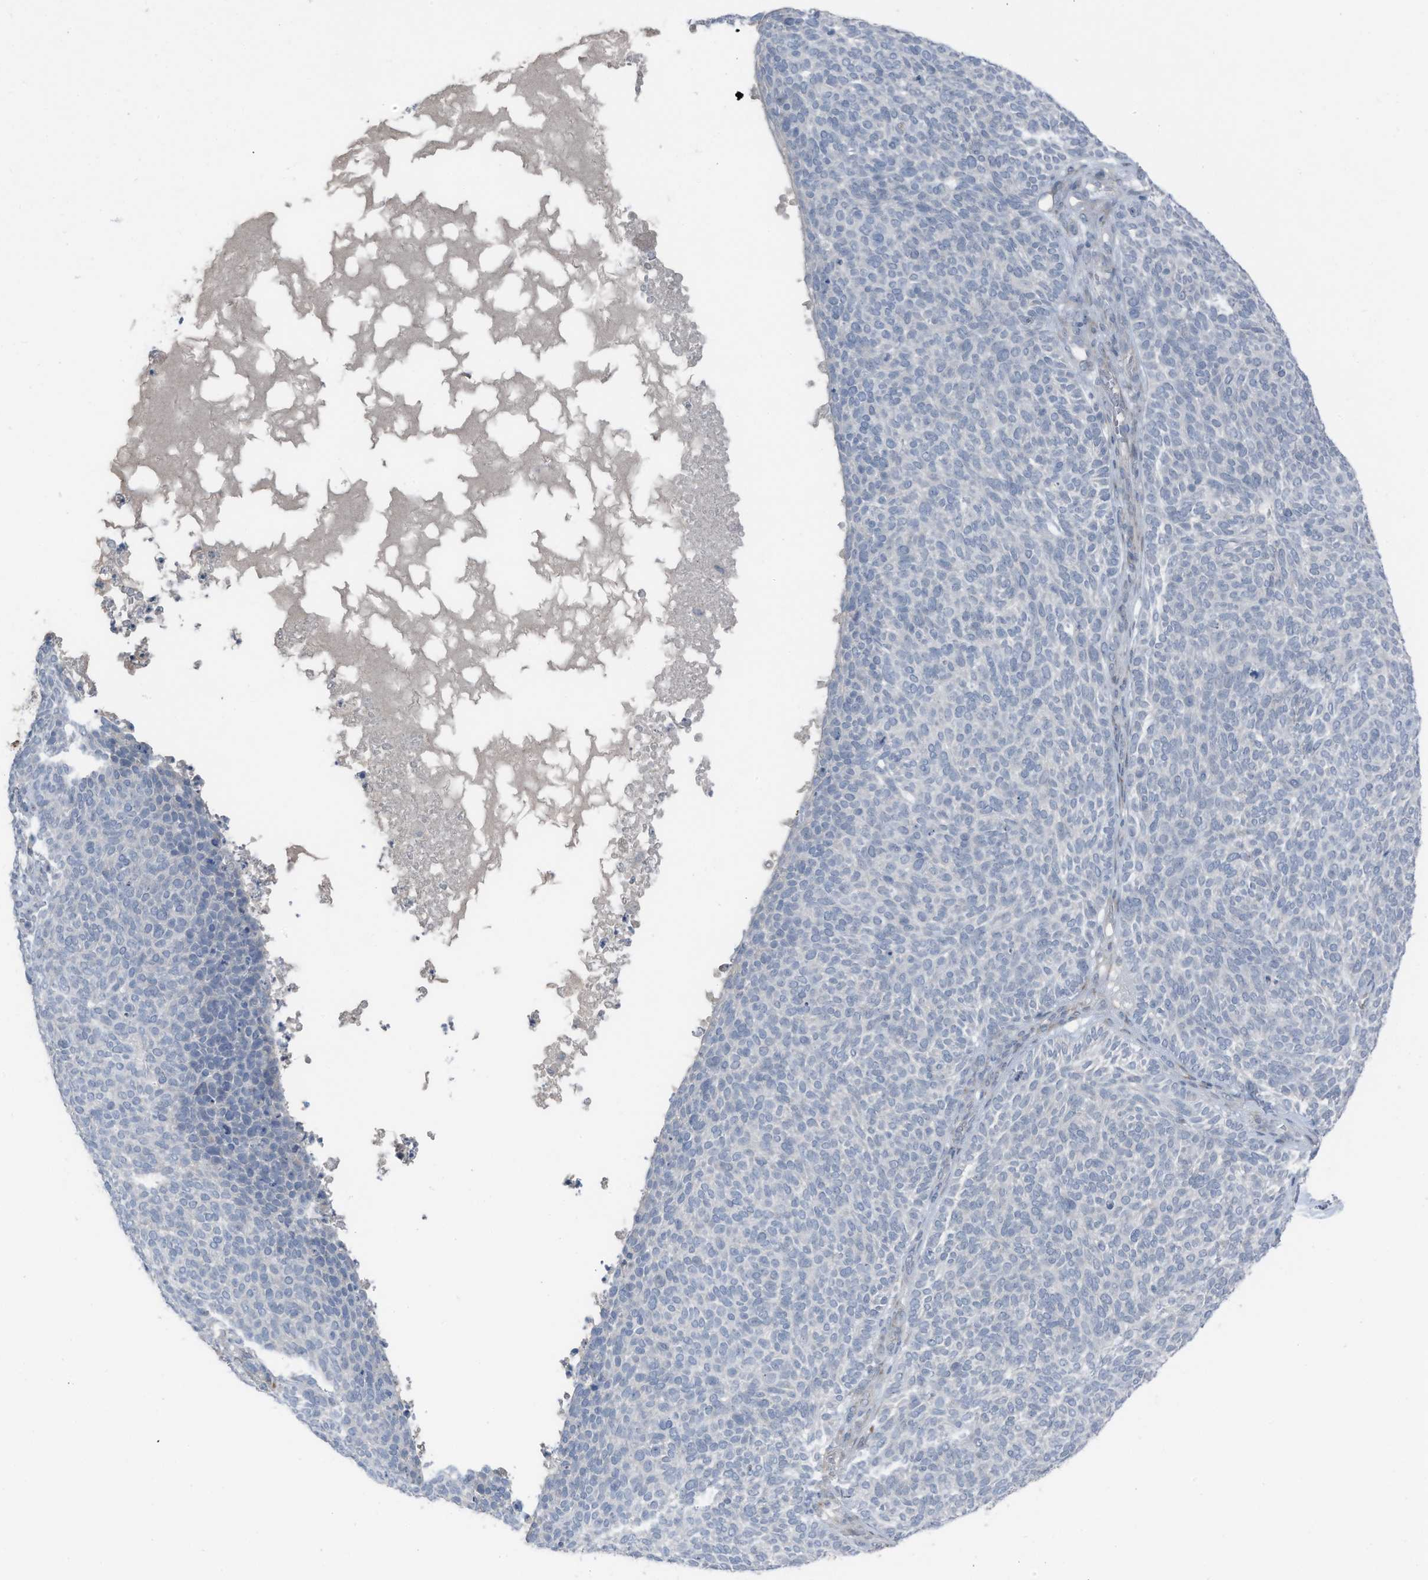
{"staining": {"intensity": "negative", "quantity": "none", "location": "none"}, "tissue": "skin cancer", "cell_type": "Tumor cells", "image_type": "cancer", "snomed": [{"axis": "morphology", "description": "Squamous cell carcinoma, NOS"}, {"axis": "topography", "description": "Skin"}], "caption": "Immunohistochemistry (IHC) histopathology image of neoplastic tissue: human skin cancer (squamous cell carcinoma) stained with DAB (3,3'-diaminobenzidine) demonstrates no significant protein positivity in tumor cells.", "gene": "ARHGEF33", "patient": {"sex": "female", "age": 90}}